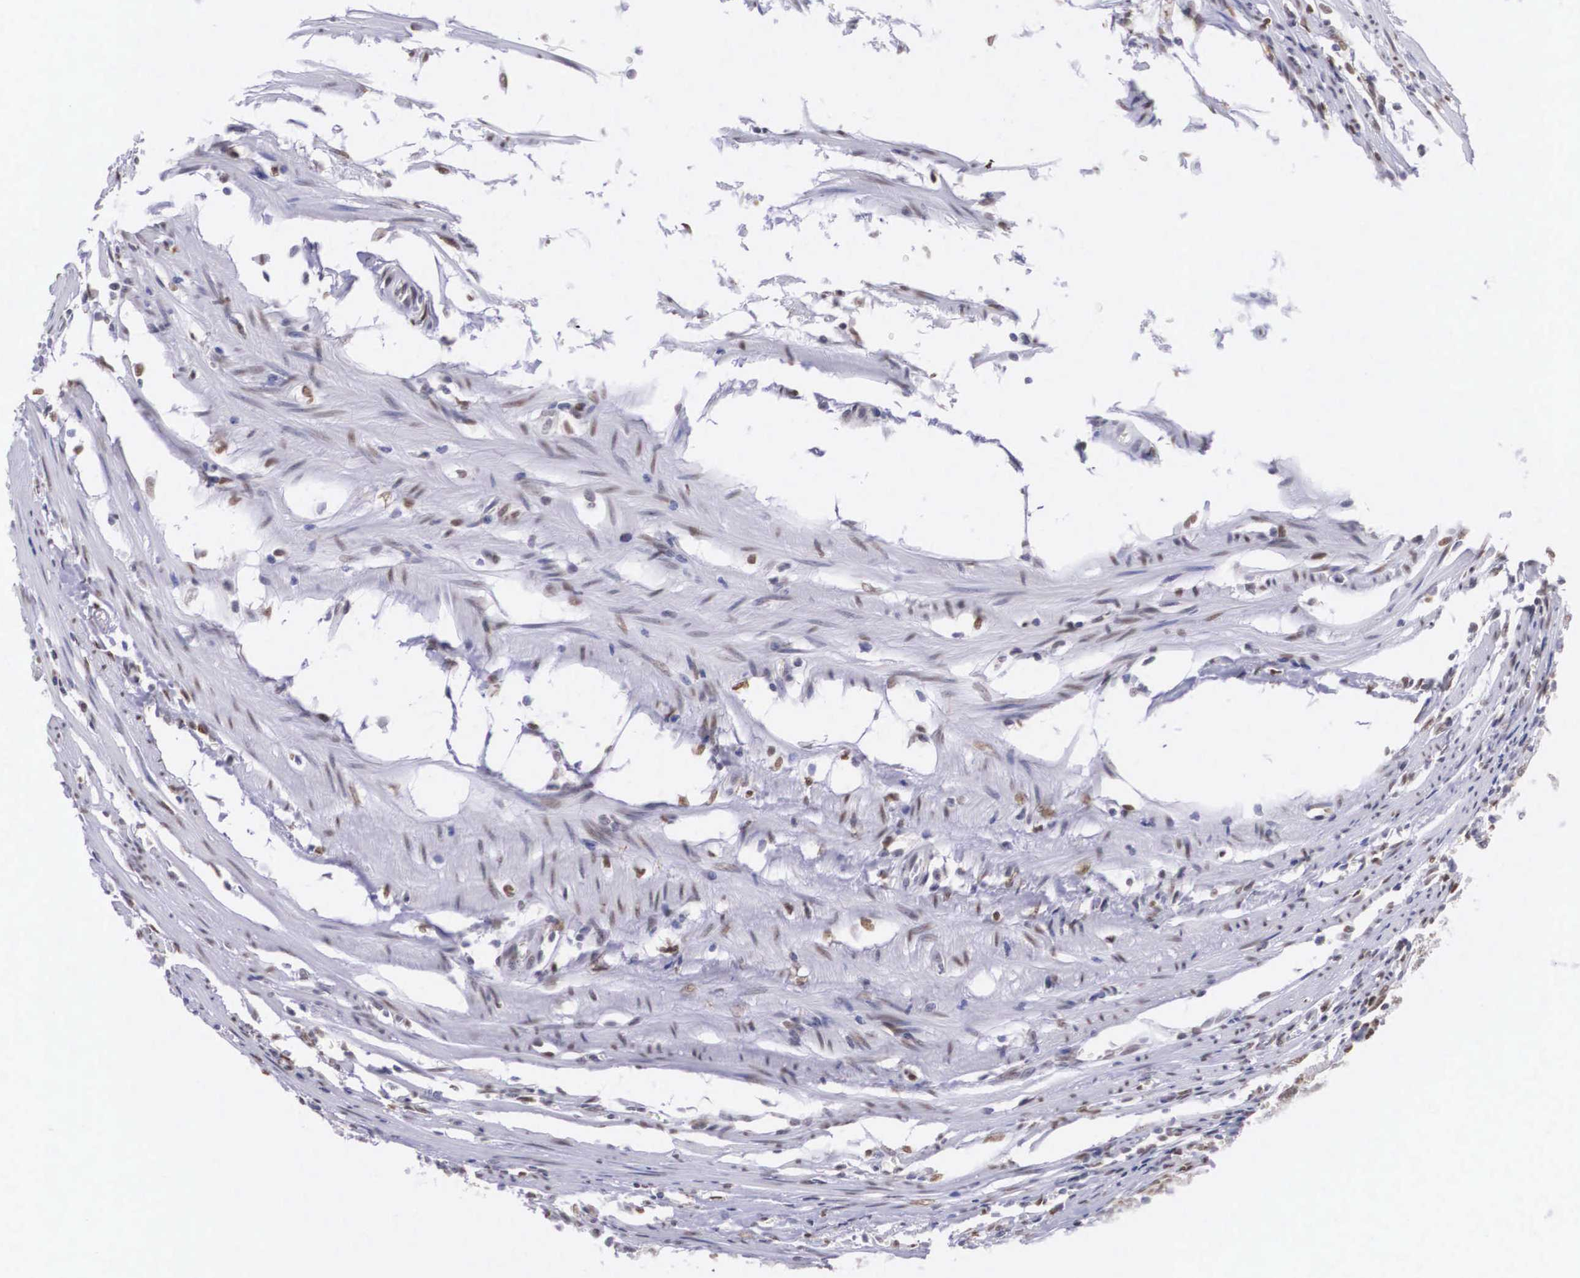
{"staining": {"intensity": "weak", "quantity": ">75%", "location": "nuclear"}, "tissue": "colorectal cancer", "cell_type": "Tumor cells", "image_type": "cancer", "snomed": [{"axis": "morphology", "description": "Adenocarcinoma, NOS"}, {"axis": "topography", "description": "Colon"}], "caption": "Immunohistochemistry micrograph of neoplastic tissue: human adenocarcinoma (colorectal) stained using immunohistochemistry exhibits low levels of weak protein expression localized specifically in the nuclear of tumor cells, appearing as a nuclear brown color.", "gene": "ETV6", "patient": {"sex": "female", "age": 78}}